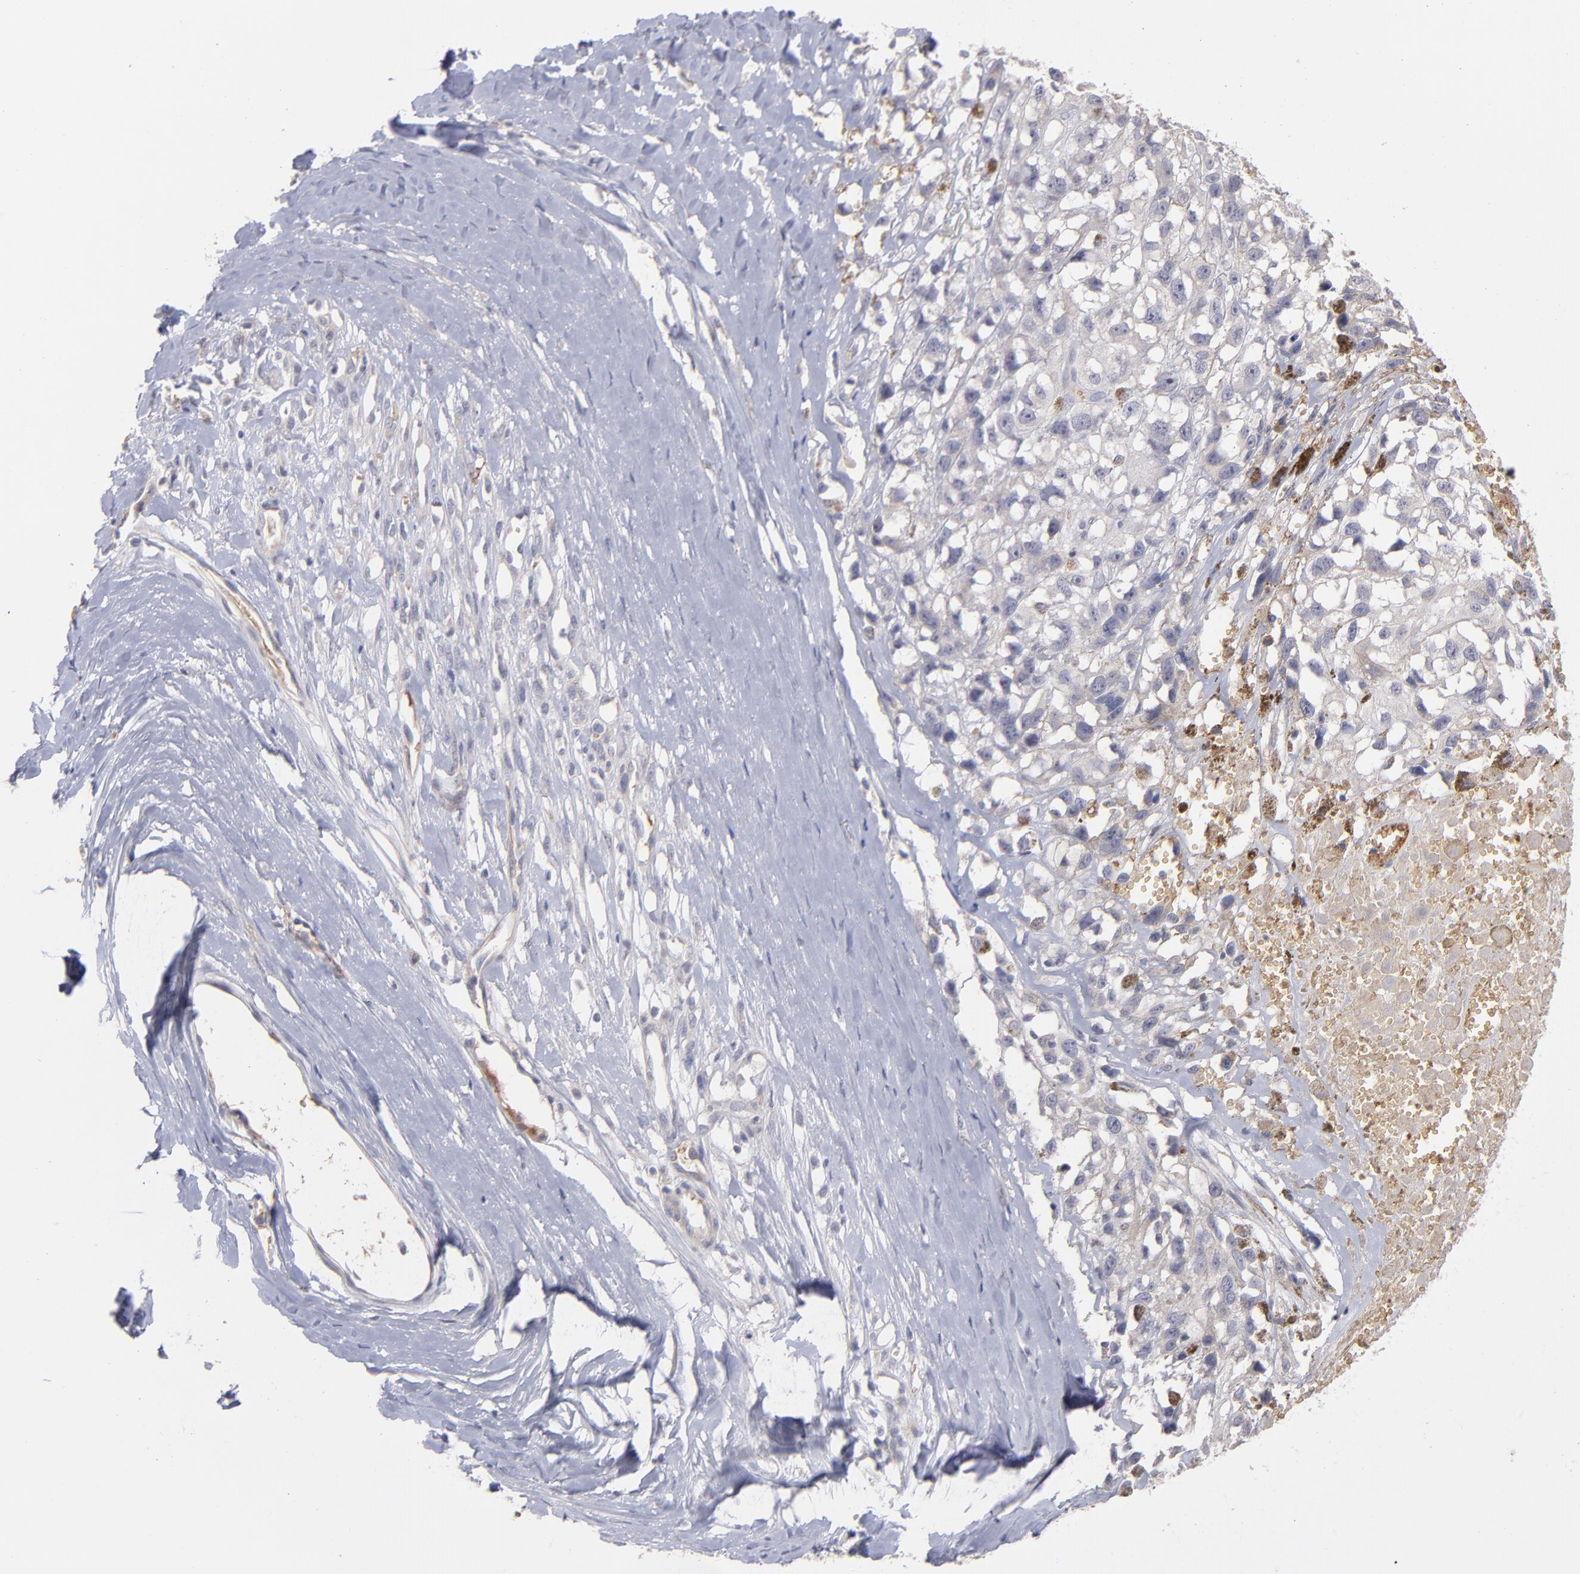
{"staining": {"intensity": "negative", "quantity": "none", "location": "none"}, "tissue": "melanoma", "cell_type": "Tumor cells", "image_type": "cancer", "snomed": [{"axis": "morphology", "description": "Malignant melanoma, Metastatic site"}, {"axis": "topography", "description": "Lymph node"}], "caption": "Human malignant melanoma (metastatic site) stained for a protein using IHC reveals no positivity in tumor cells.", "gene": "F13B", "patient": {"sex": "male", "age": 59}}